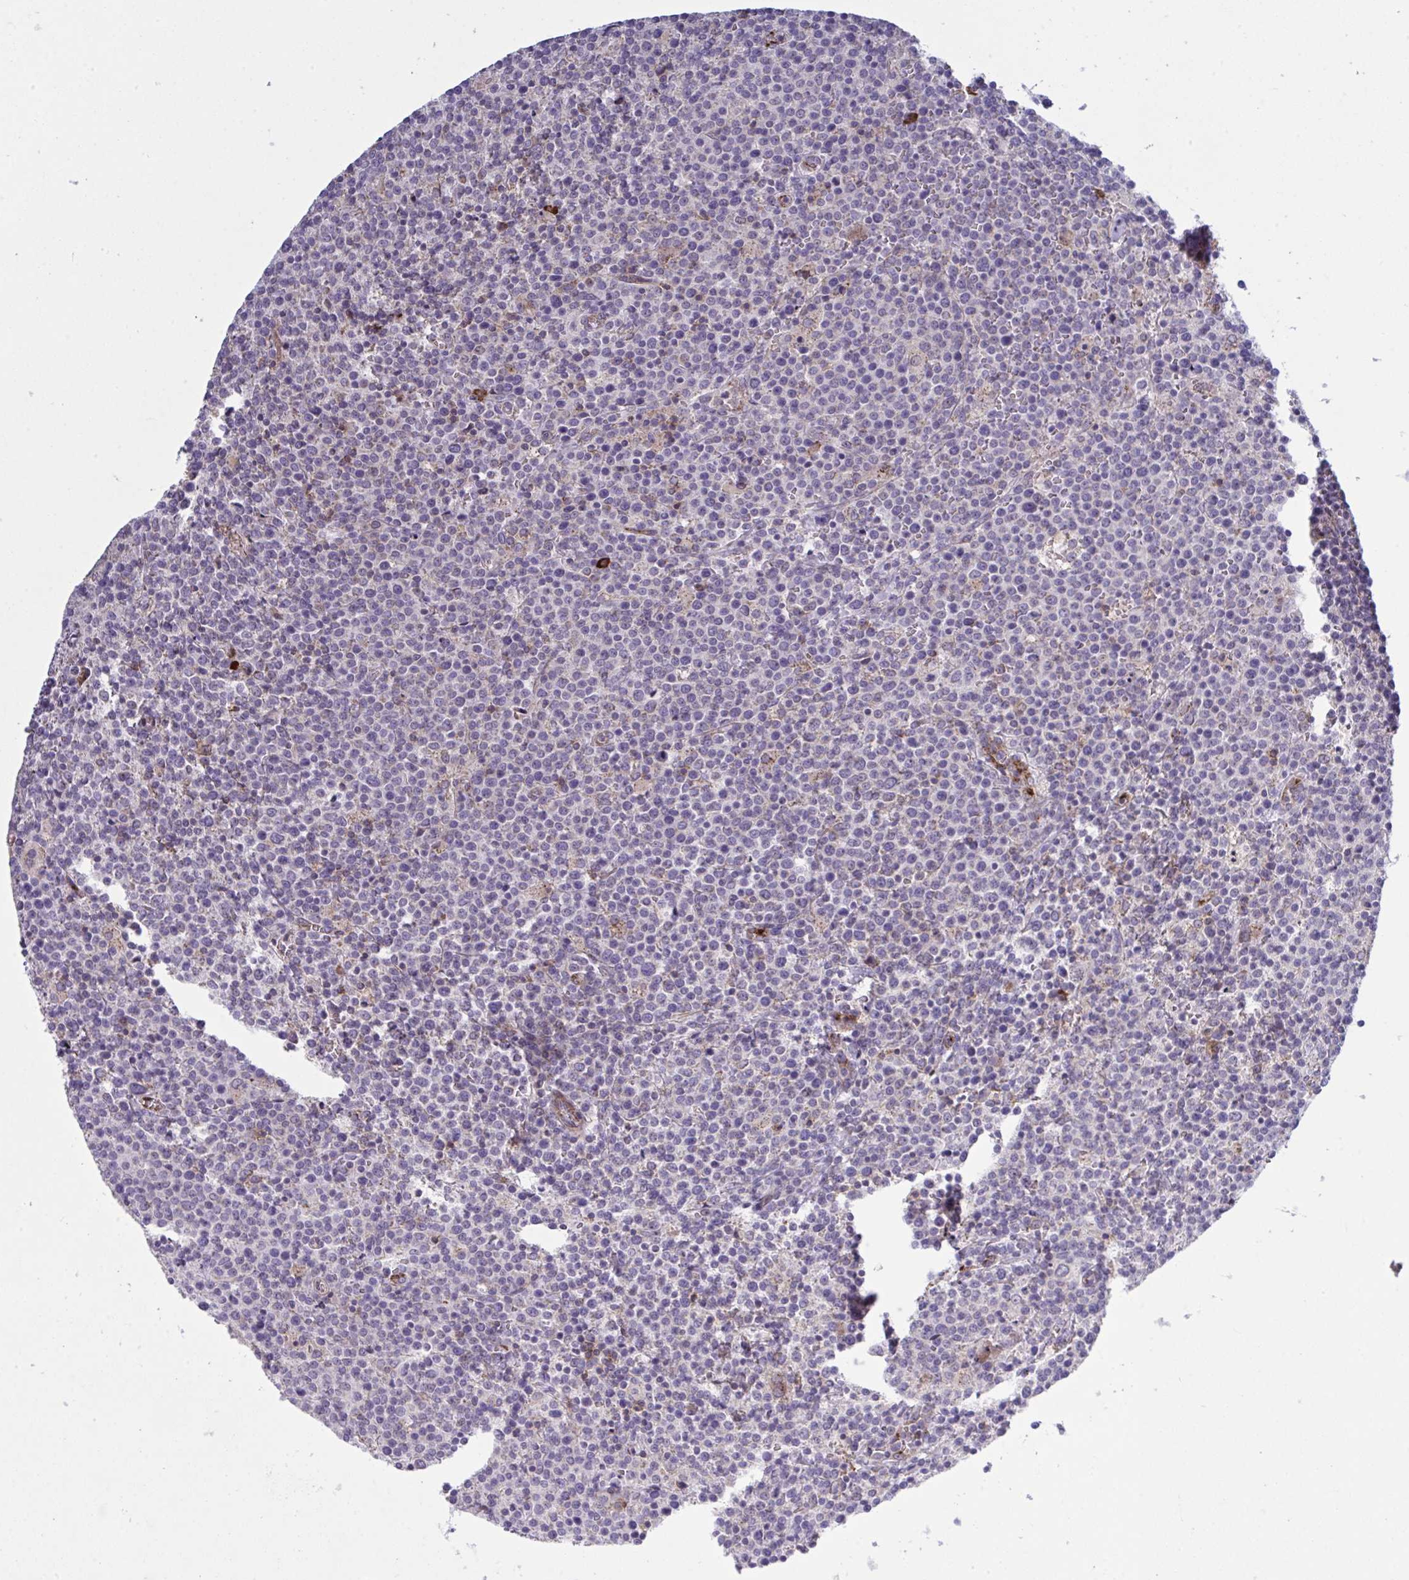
{"staining": {"intensity": "weak", "quantity": "<25%", "location": "cytoplasmic/membranous"}, "tissue": "lymphoma", "cell_type": "Tumor cells", "image_type": "cancer", "snomed": [{"axis": "morphology", "description": "Malignant lymphoma, non-Hodgkin's type, High grade"}, {"axis": "topography", "description": "Lymph node"}], "caption": "A micrograph of human lymphoma is negative for staining in tumor cells.", "gene": "CD101", "patient": {"sex": "male", "age": 61}}